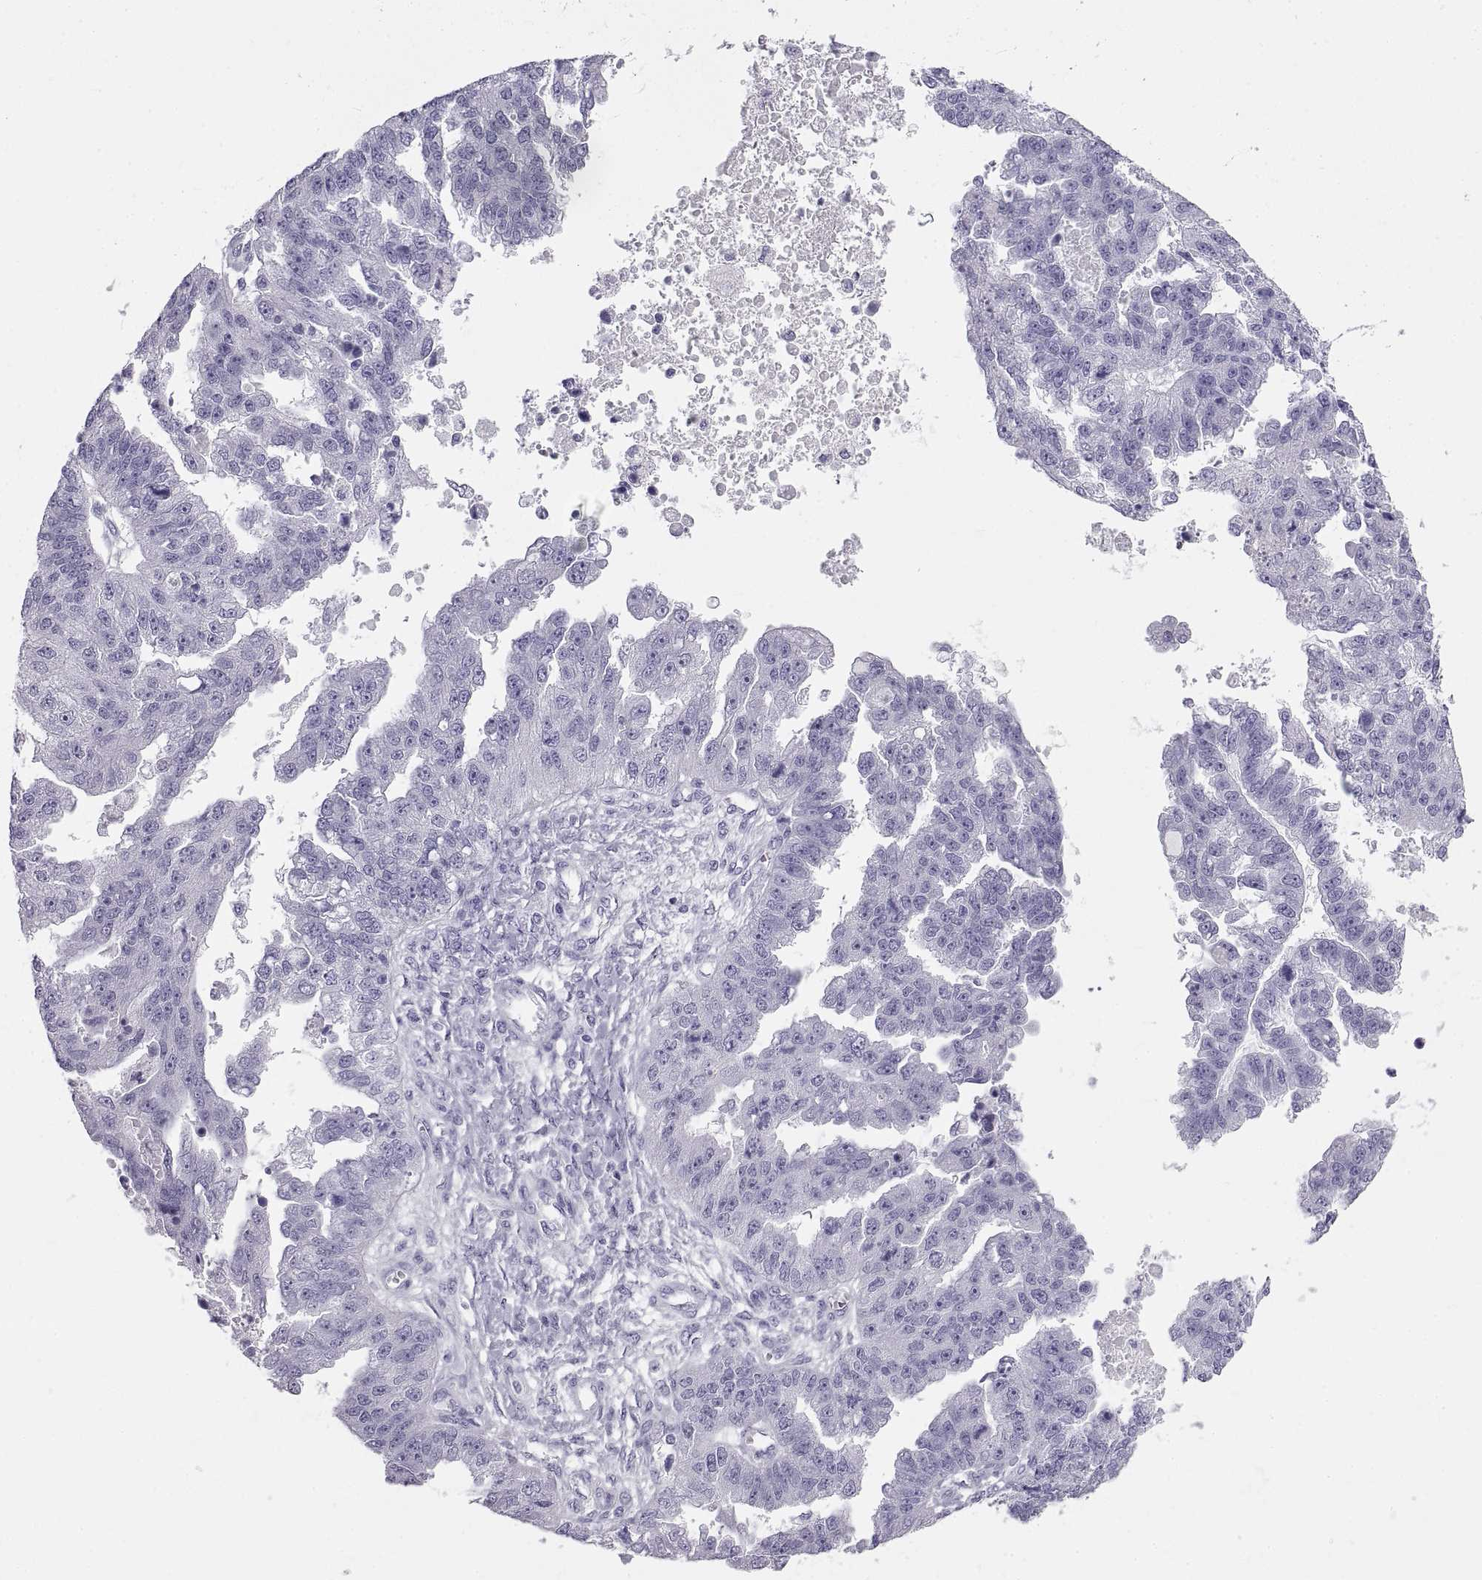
{"staining": {"intensity": "negative", "quantity": "none", "location": "none"}, "tissue": "ovarian cancer", "cell_type": "Tumor cells", "image_type": "cancer", "snomed": [{"axis": "morphology", "description": "Cystadenocarcinoma, serous, NOS"}, {"axis": "topography", "description": "Ovary"}], "caption": "The image shows no staining of tumor cells in ovarian serous cystadenocarcinoma.", "gene": "RLBP1", "patient": {"sex": "female", "age": 58}}